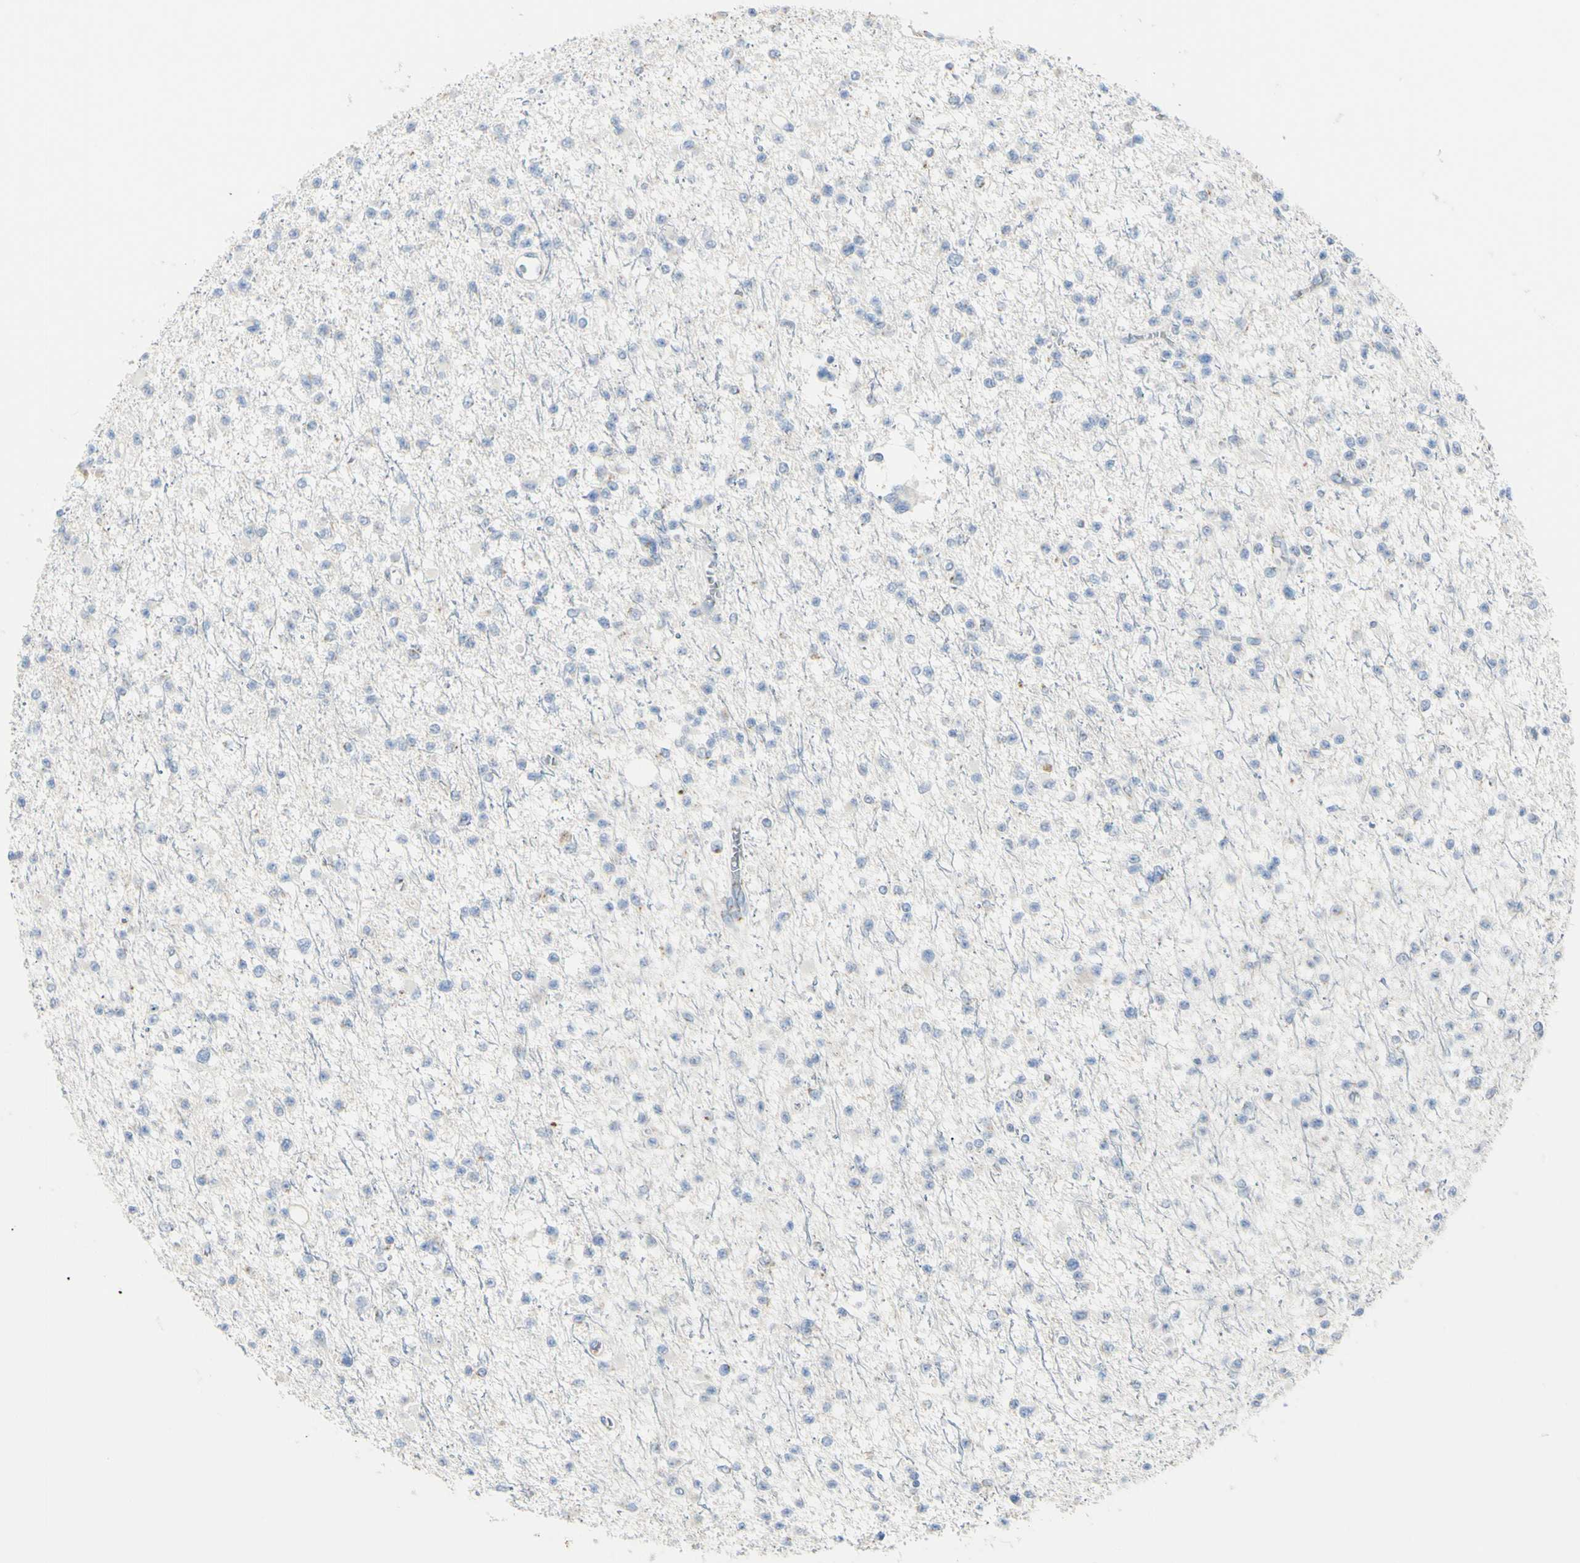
{"staining": {"intensity": "negative", "quantity": "none", "location": "none"}, "tissue": "glioma", "cell_type": "Tumor cells", "image_type": "cancer", "snomed": [{"axis": "morphology", "description": "Glioma, malignant, Low grade"}, {"axis": "topography", "description": "Brain"}], "caption": "This is an immunohistochemistry histopathology image of glioma. There is no staining in tumor cells.", "gene": "B4GALT3", "patient": {"sex": "female", "age": 22}}